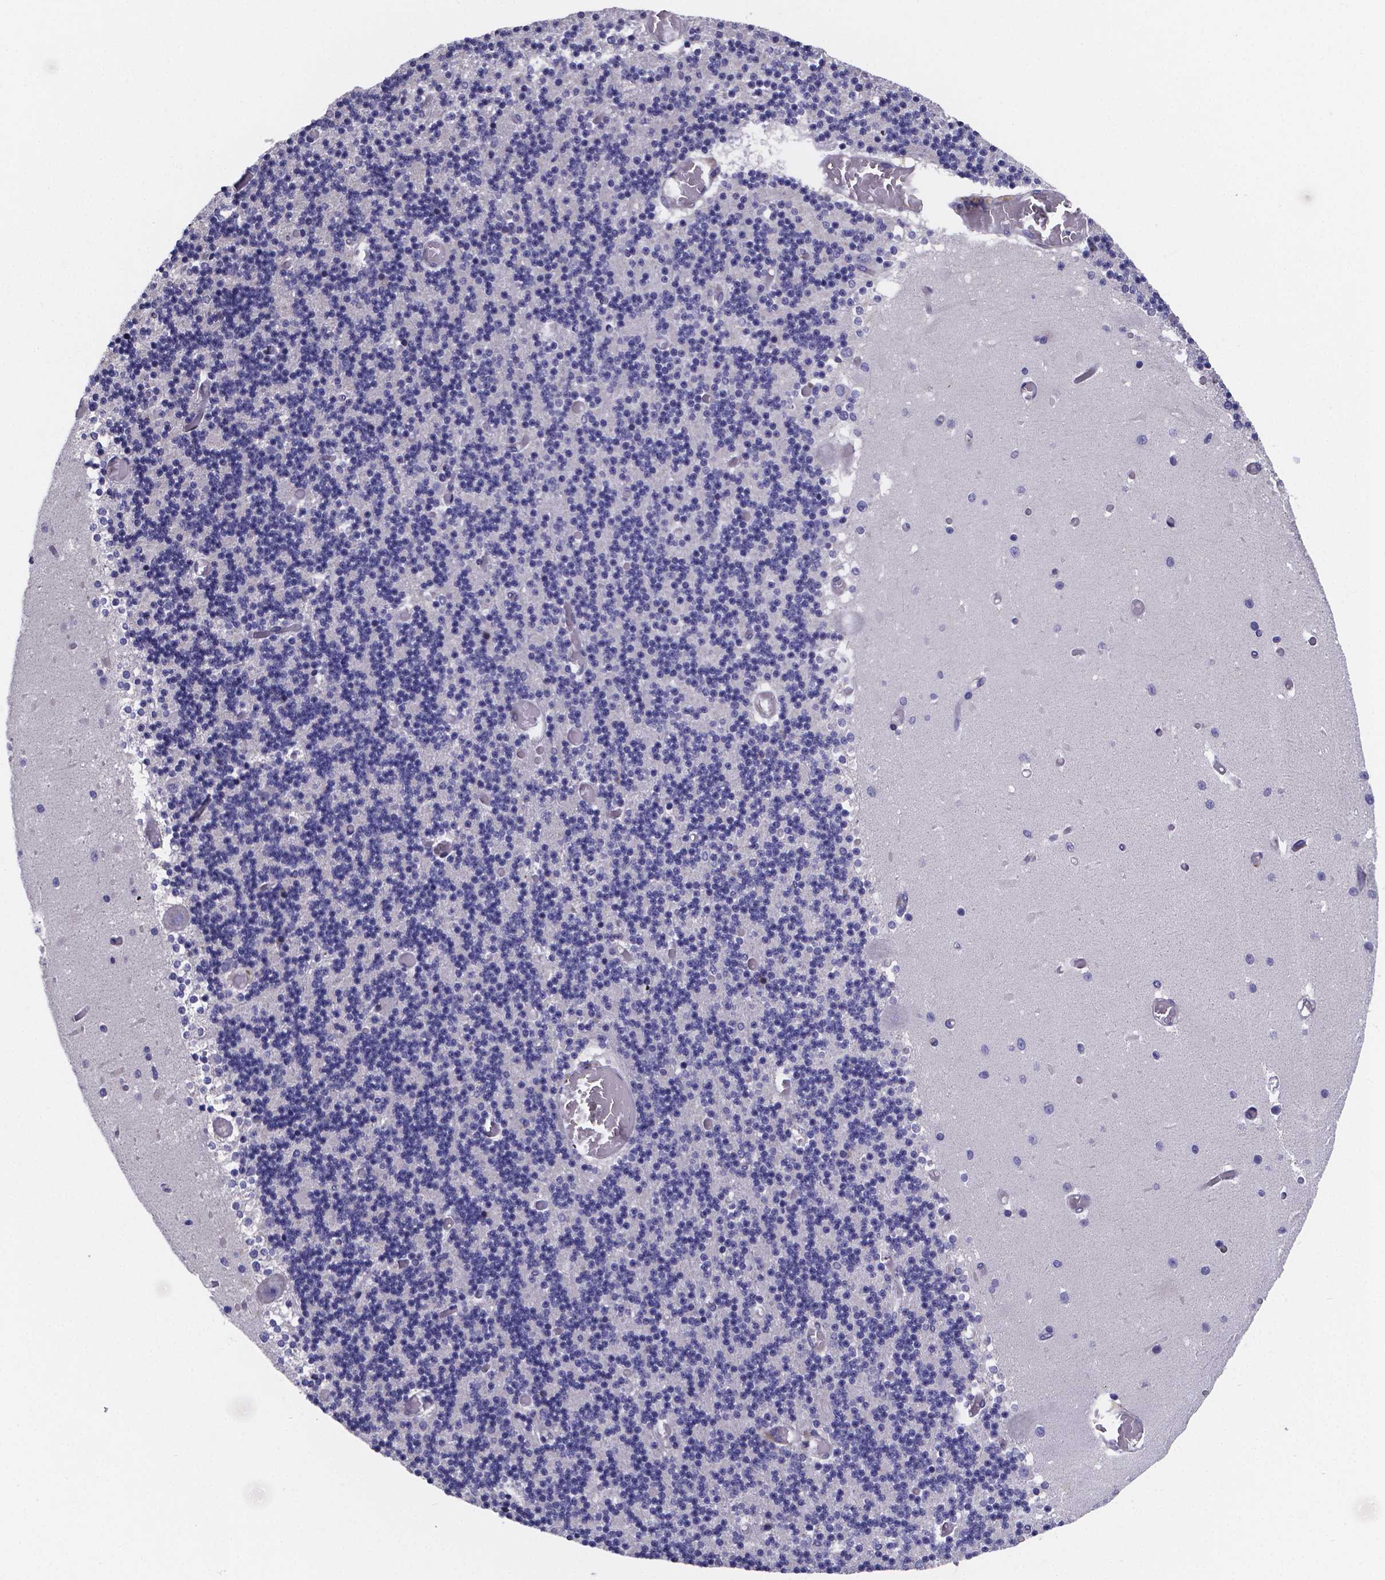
{"staining": {"intensity": "negative", "quantity": "none", "location": "none"}, "tissue": "cerebellum", "cell_type": "Cells in granular layer", "image_type": "normal", "snomed": [{"axis": "morphology", "description": "Normal tissue, NOS"}, {"axis": "topography", "description": "Cerebellum"}], "caption": "The micrograph displays no staining of cells in granular layer in normal cerebellum. (DAB IHC visualized using brightfield microscopy, high magnification).", "gene": "SFRP4", "patient": {"sex": "female", "age": 28}}